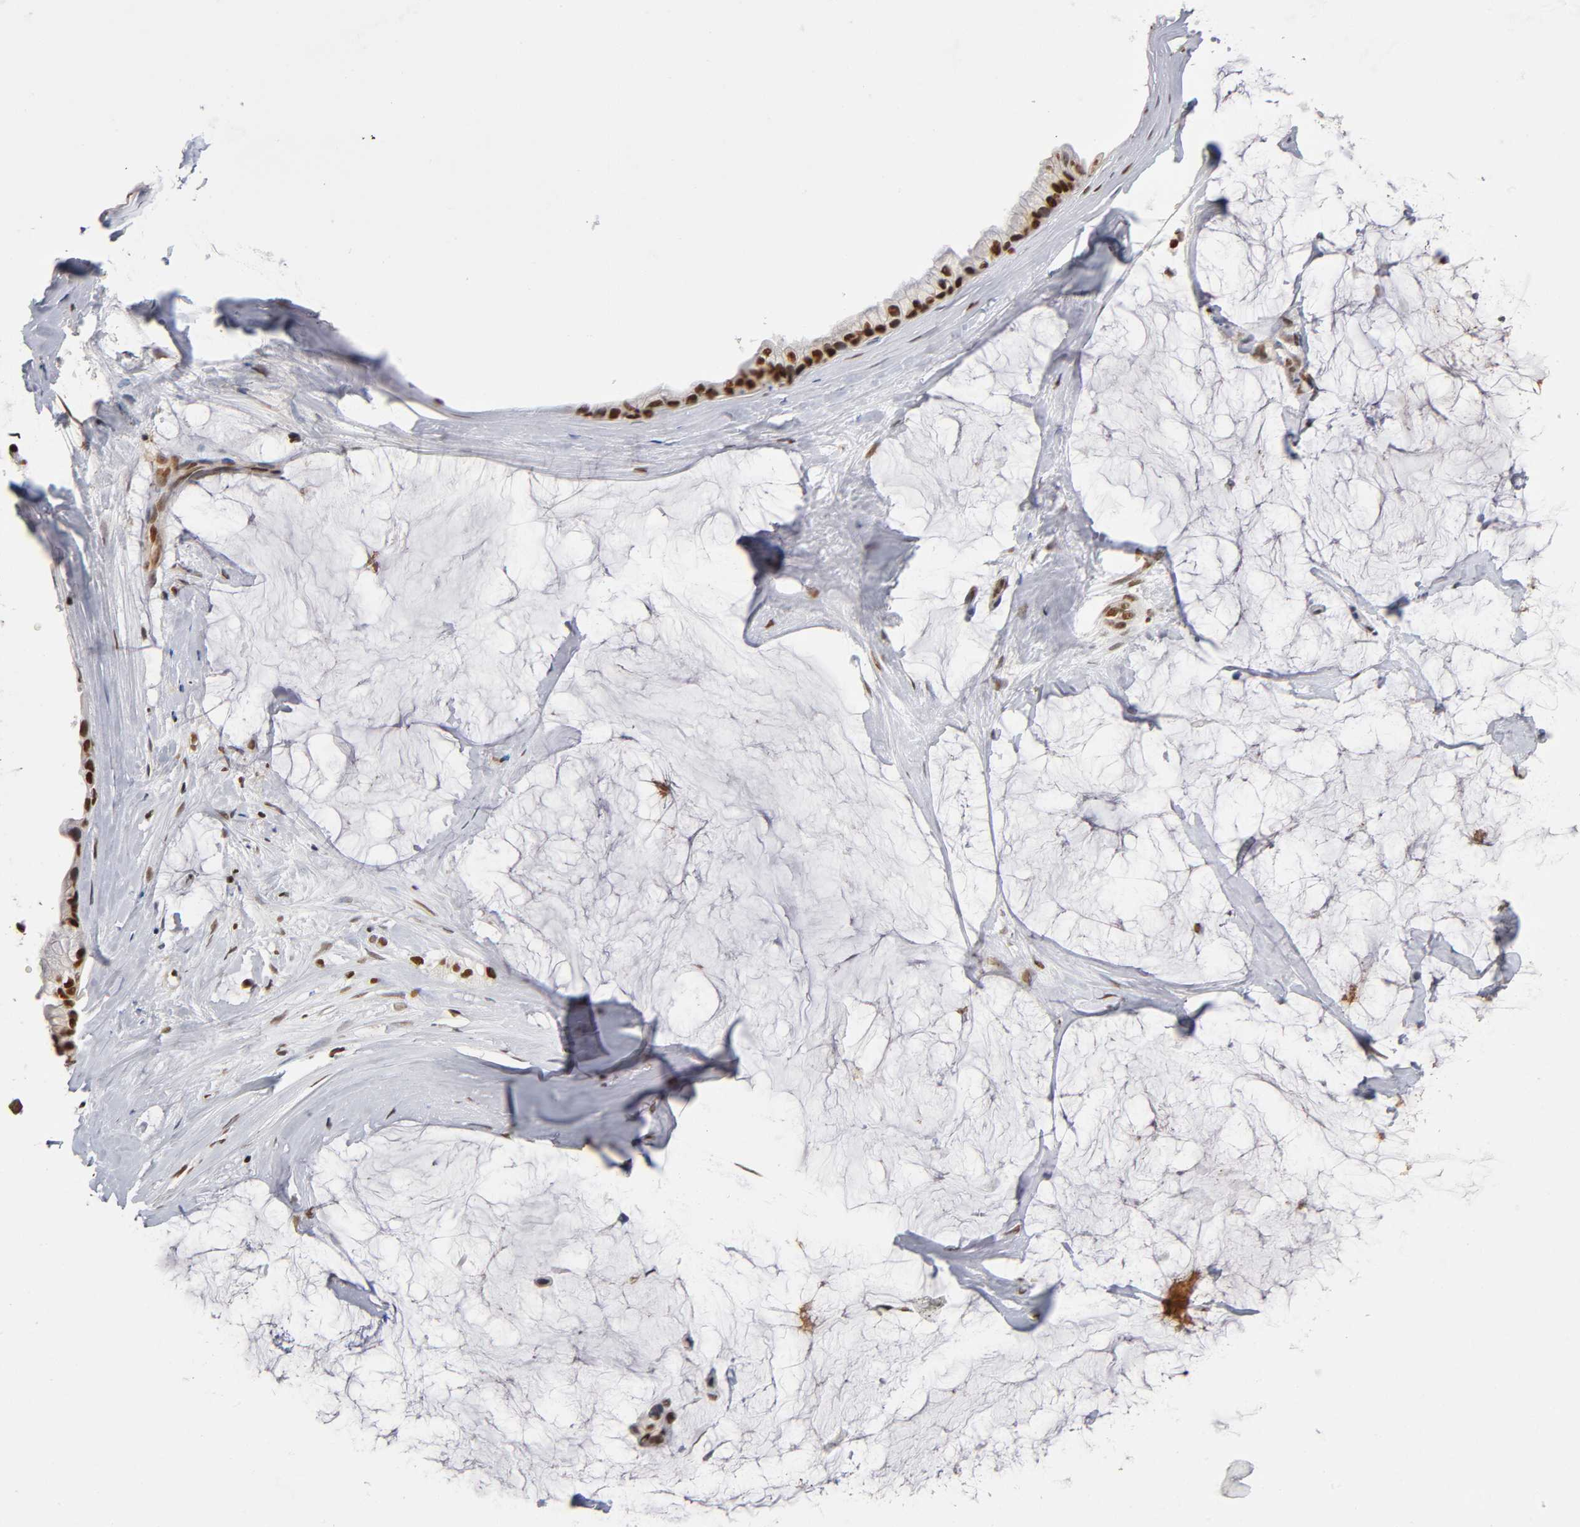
{"staining": {"intensity": "strong", "quantity": ">75%", "location": "nuclear"}, "tissue": "ovarian cancer", "cell_type": "Tumor cells", "image_type": "cancer", "snomed": [{"axis": "morphology", "description": "Cystadenocarcinoma, mucinous, NOS"}, {"axis": "topography", "description": "Ovary"}], "caption": "Ovarian cancer stained with a protein marker demonstrates strong staining in tumor cells.", "gene": "ILKAP", "patient": {"sex": "female", "age": 39}}